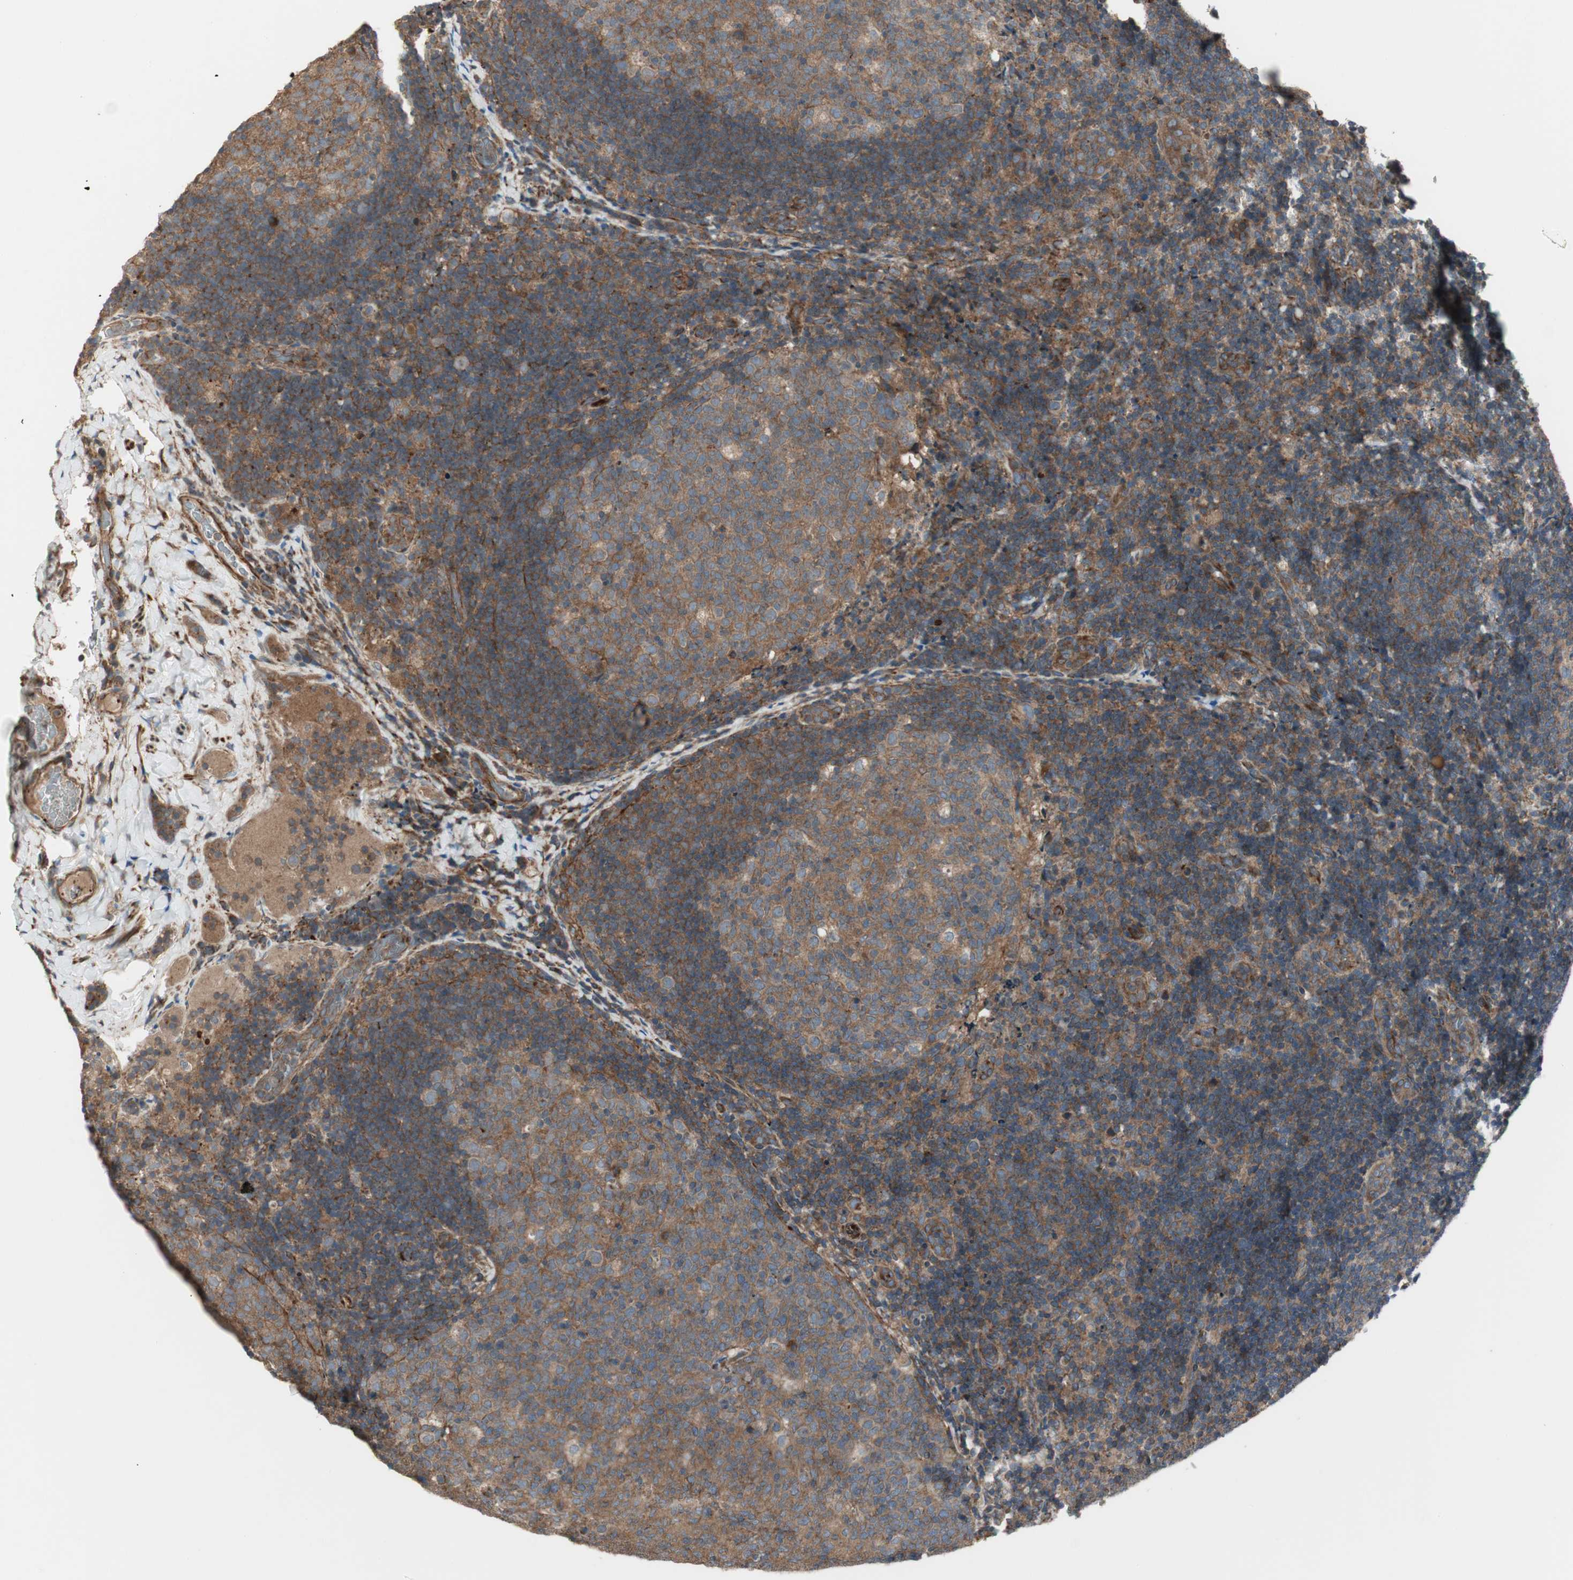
{"staining": {"intensity": "moderate", "quantity": ">75%", "location": "cytoplasmic/membranous"}, "tissue": "lymph node", "cell_type": "Germinal center cells", "image_type": "normal", "snomed": [{"axis": "morphology", "description": "Normal tissue, NOS"}, {"axis": "topography", "description": "Lymph node"}], "caption": "The immunohistochemical stain labels moderate cytoplasmic/membranous expression in germinal center cells of unremarkable lymph node.", "gene": "PRKG1", "patient": {"sex": "female", "age": 14}}